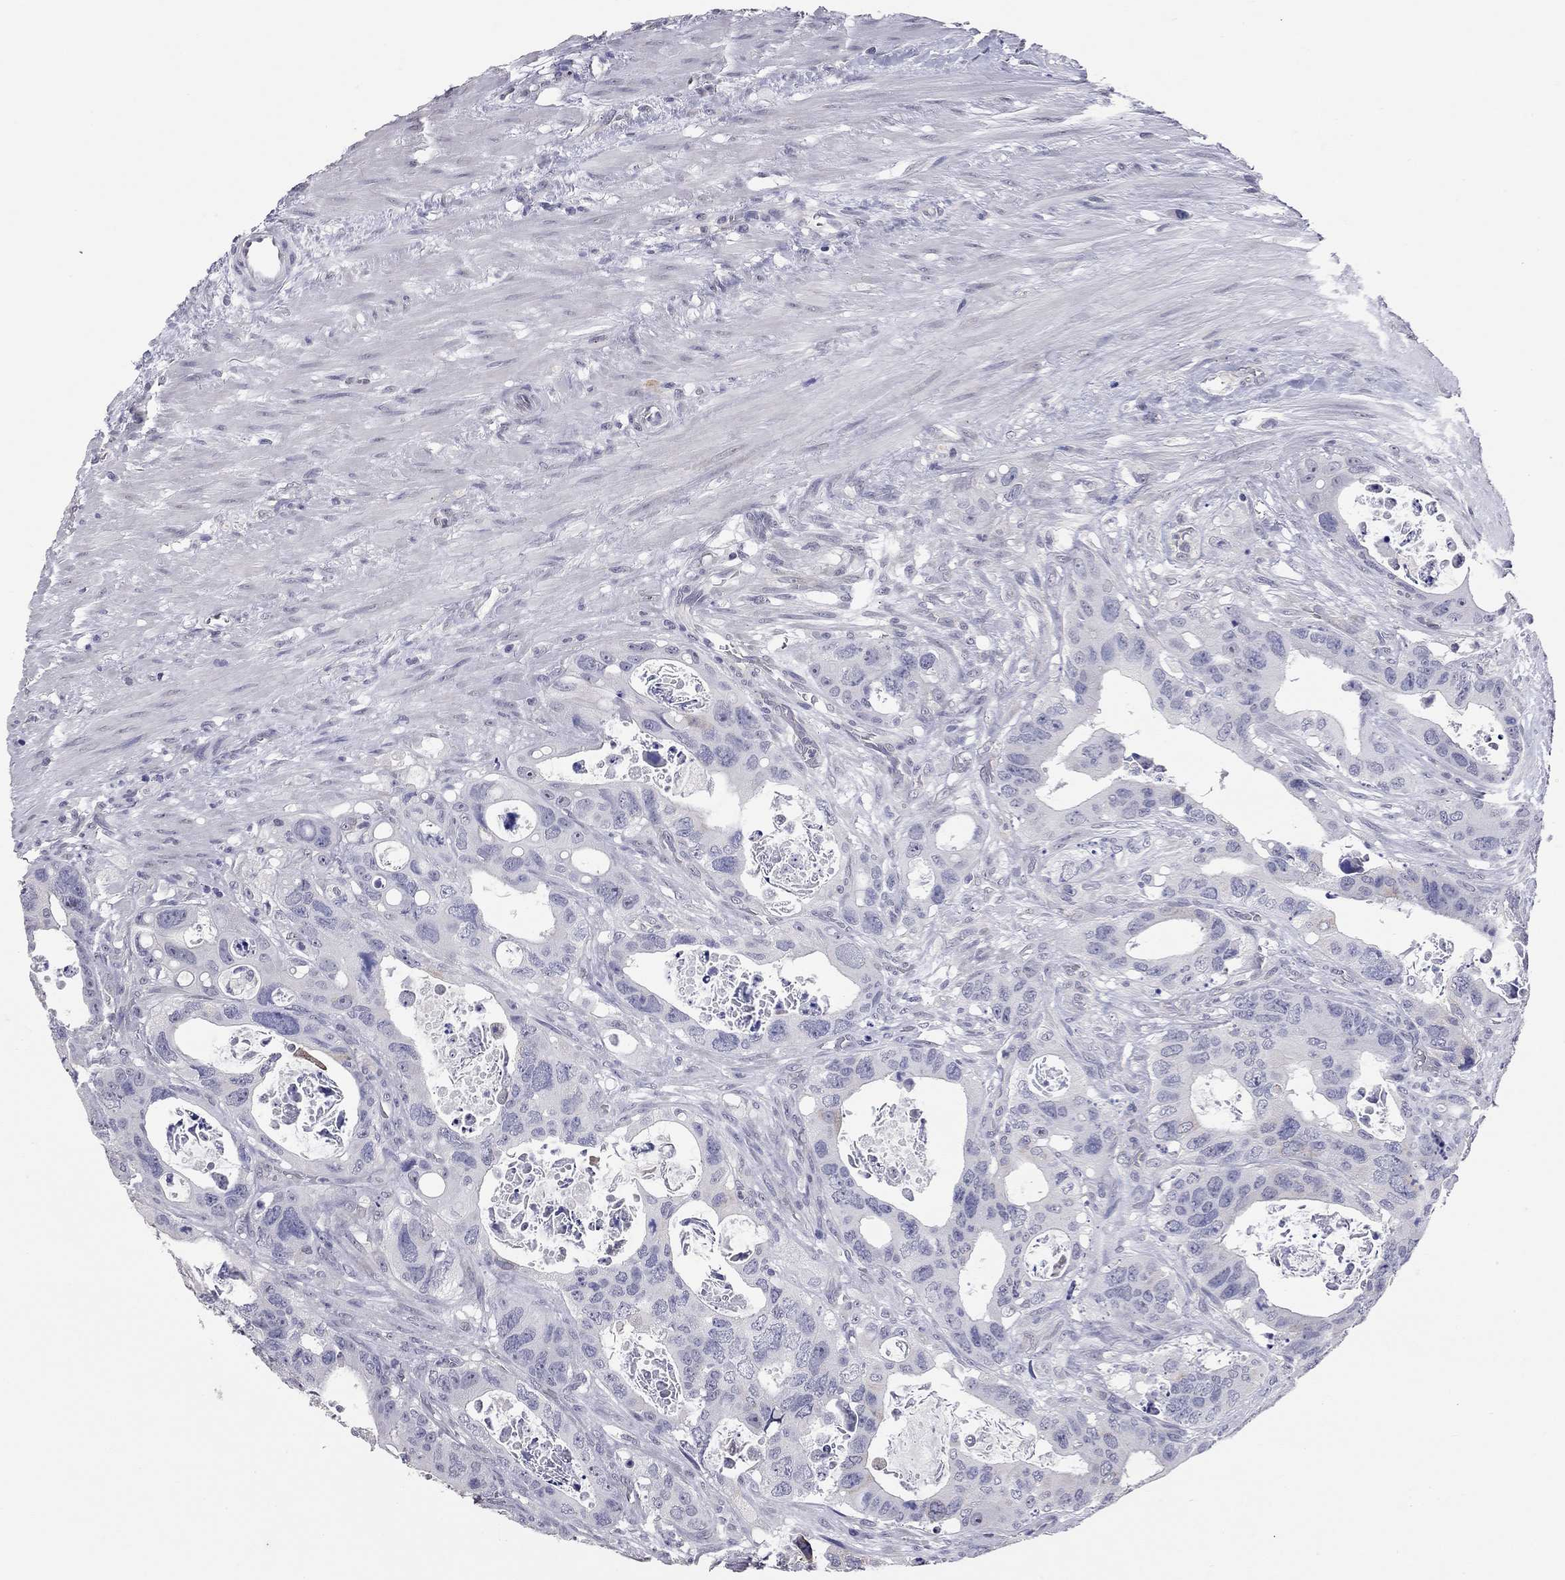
{"staining": {"intensity": "negative", "quantity": "none", "location": "none"}, "tissue": "colorectal cancer", "cell_type": "Tumor cells", "image_type": "cancer", "snomed": [{"axis": "morphology", "description": "Adenocarcinoma, NOS"}, {"axis": "topography", "description": "Rectum"}], "caption": "Photomicrograph shows no protein staining in tumor cells of colorectal cancer tissue. (DAB (3,3'-diaminobenzidine) immunohistochemistry (IHC) visualized using brightfield microscopy, high magnification).", "gene": "SHOC2", "patient": {"sex": "male", "age": 64}}